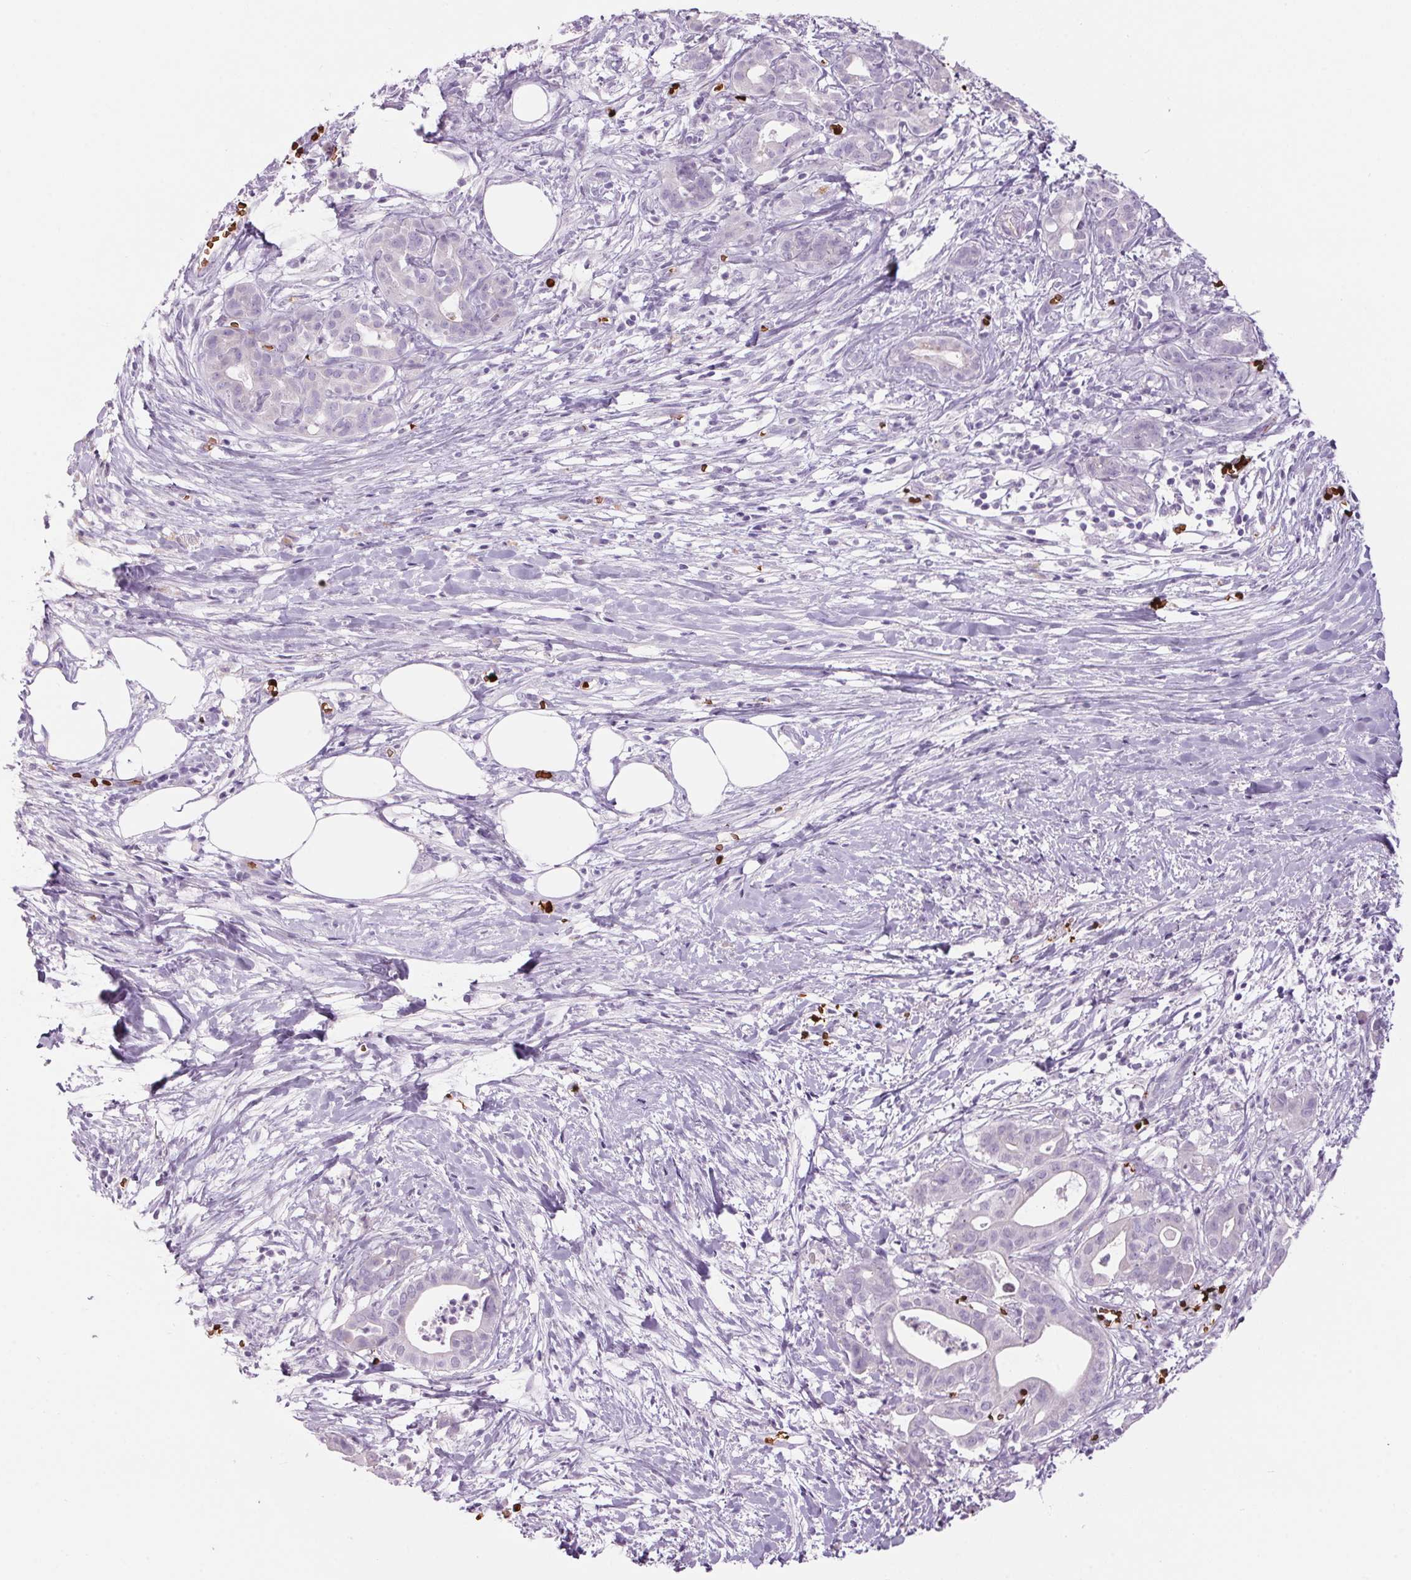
{"staining": {"intensity": "negative", "quantity": "none", "location": "none"}, "tissue": "pancreatic cancer", "cell_type": "Tumor cells", "image_type": "cancer", "snomed": [{"axis": "morphology", "description": "Adenocarcinoma, NOS"}, {"axis": "topography", "description": "Pancreas"}], "caption": "Protein analysis of pancreatic cancer (adenocarcinoma) shows no significant expression in tumor cells.", "gene": "HBQ1", "patient": {"sex": "male", "age": 61}}